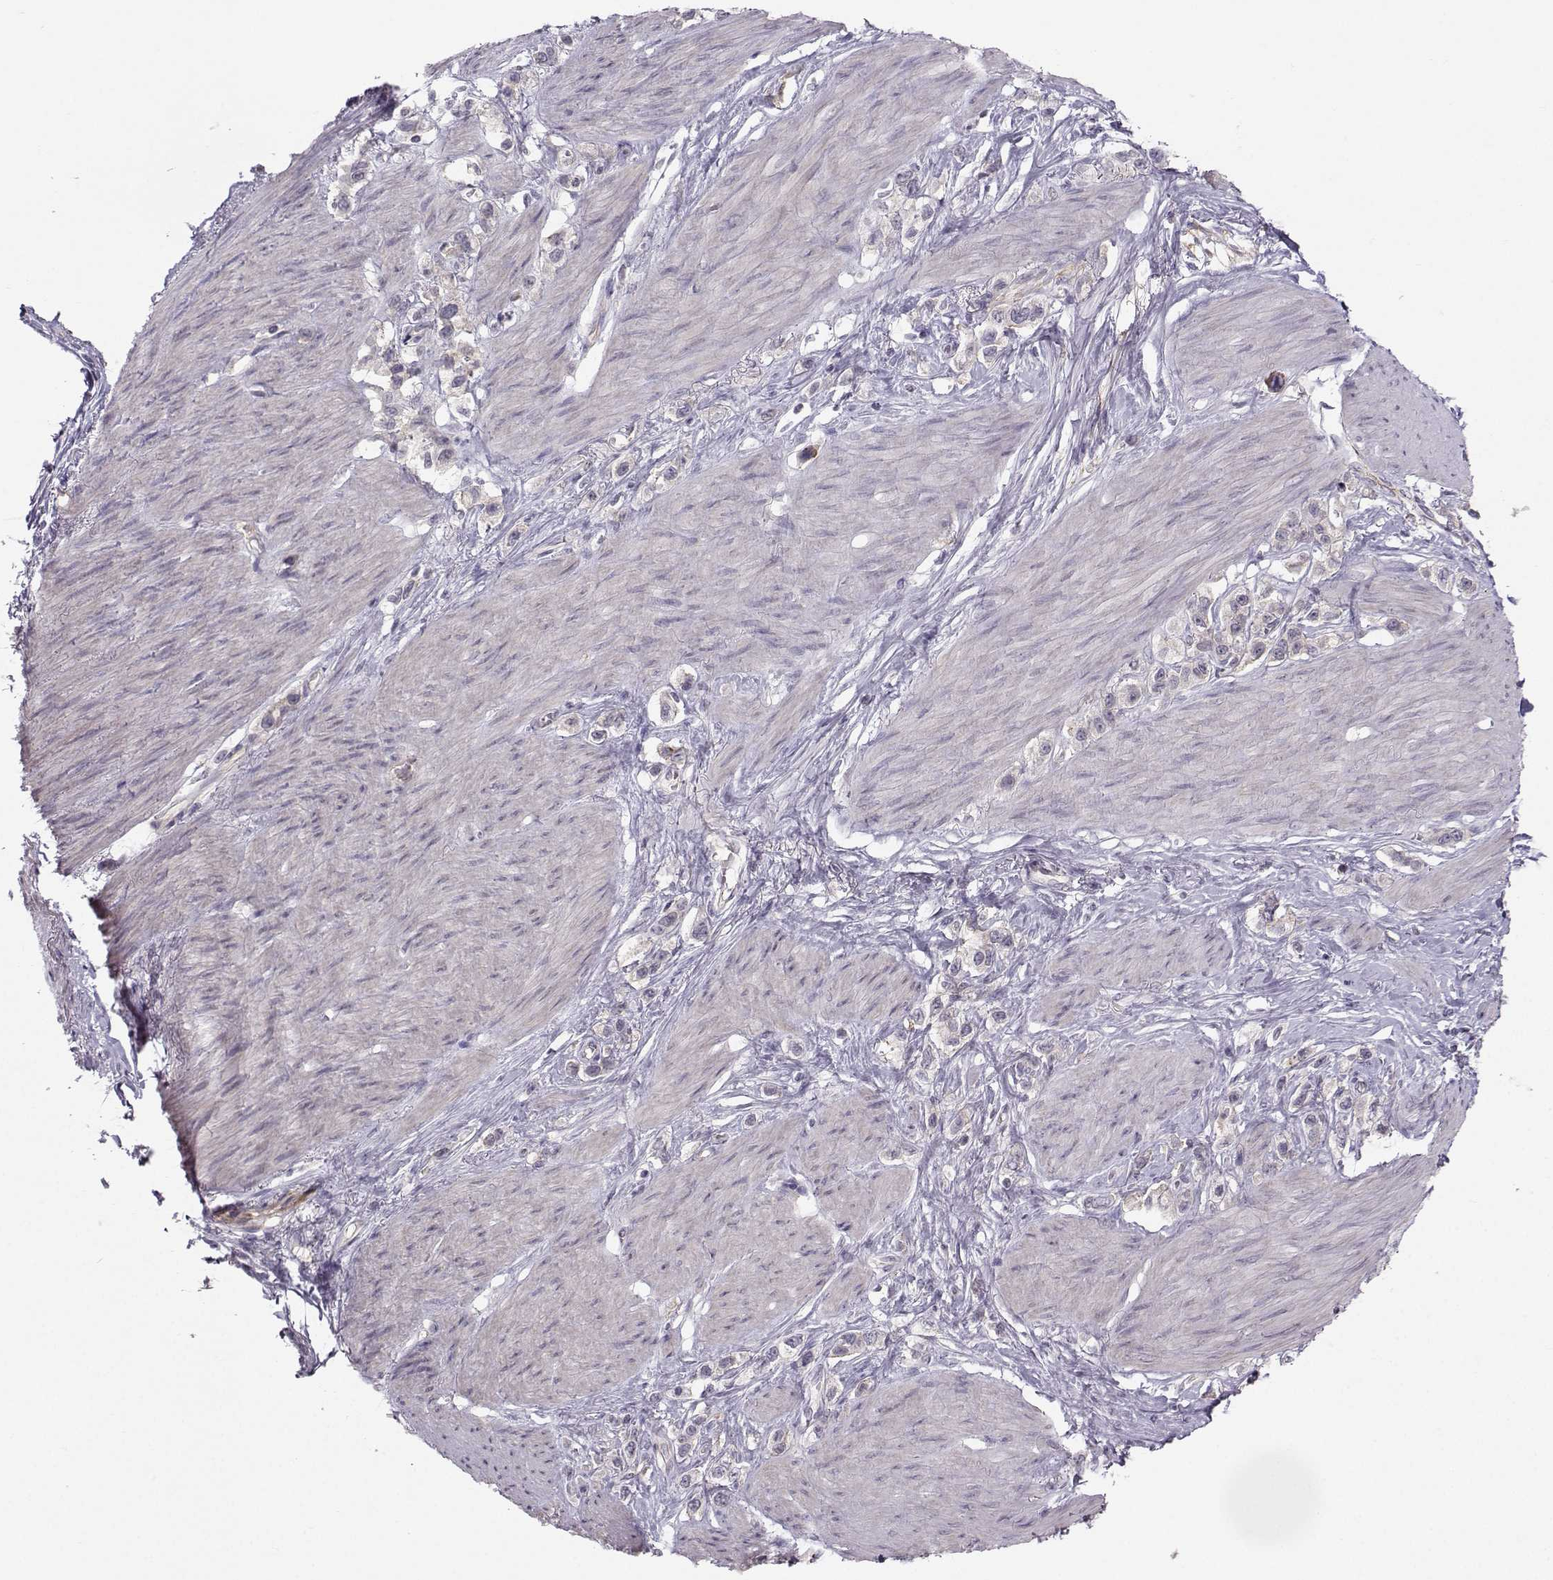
{"staining": {"intensity": "moderate", "quantity": "<25%", "location": "cytoplasmic/membranous"}, "tissue": "stomach cancer", "cell_type": "Tumor cells", "image_type": "cancer", "snomed": [{"axis": "morphology", "description": "Normal tissue, NOS"}, {"axis": "morphology", "description": "Adenocarcinoma, NOS"}, {"axis": "morphology", "description": "Adenocarcinoma, High grade"}, {"axis": "topography", "description": "Stomach, upper"}, {"axis": "topography", "description": "Stomach"}], "caption": "Immunohistochemical staining of human stomach adenocarcinoma (high-grade) exhibits low levels of moderate cytoplasmic/membranous expression in approximately <25% of tumor cells.", "gene": "MAST1", "patient": {"sex": "female", "age": 65}}